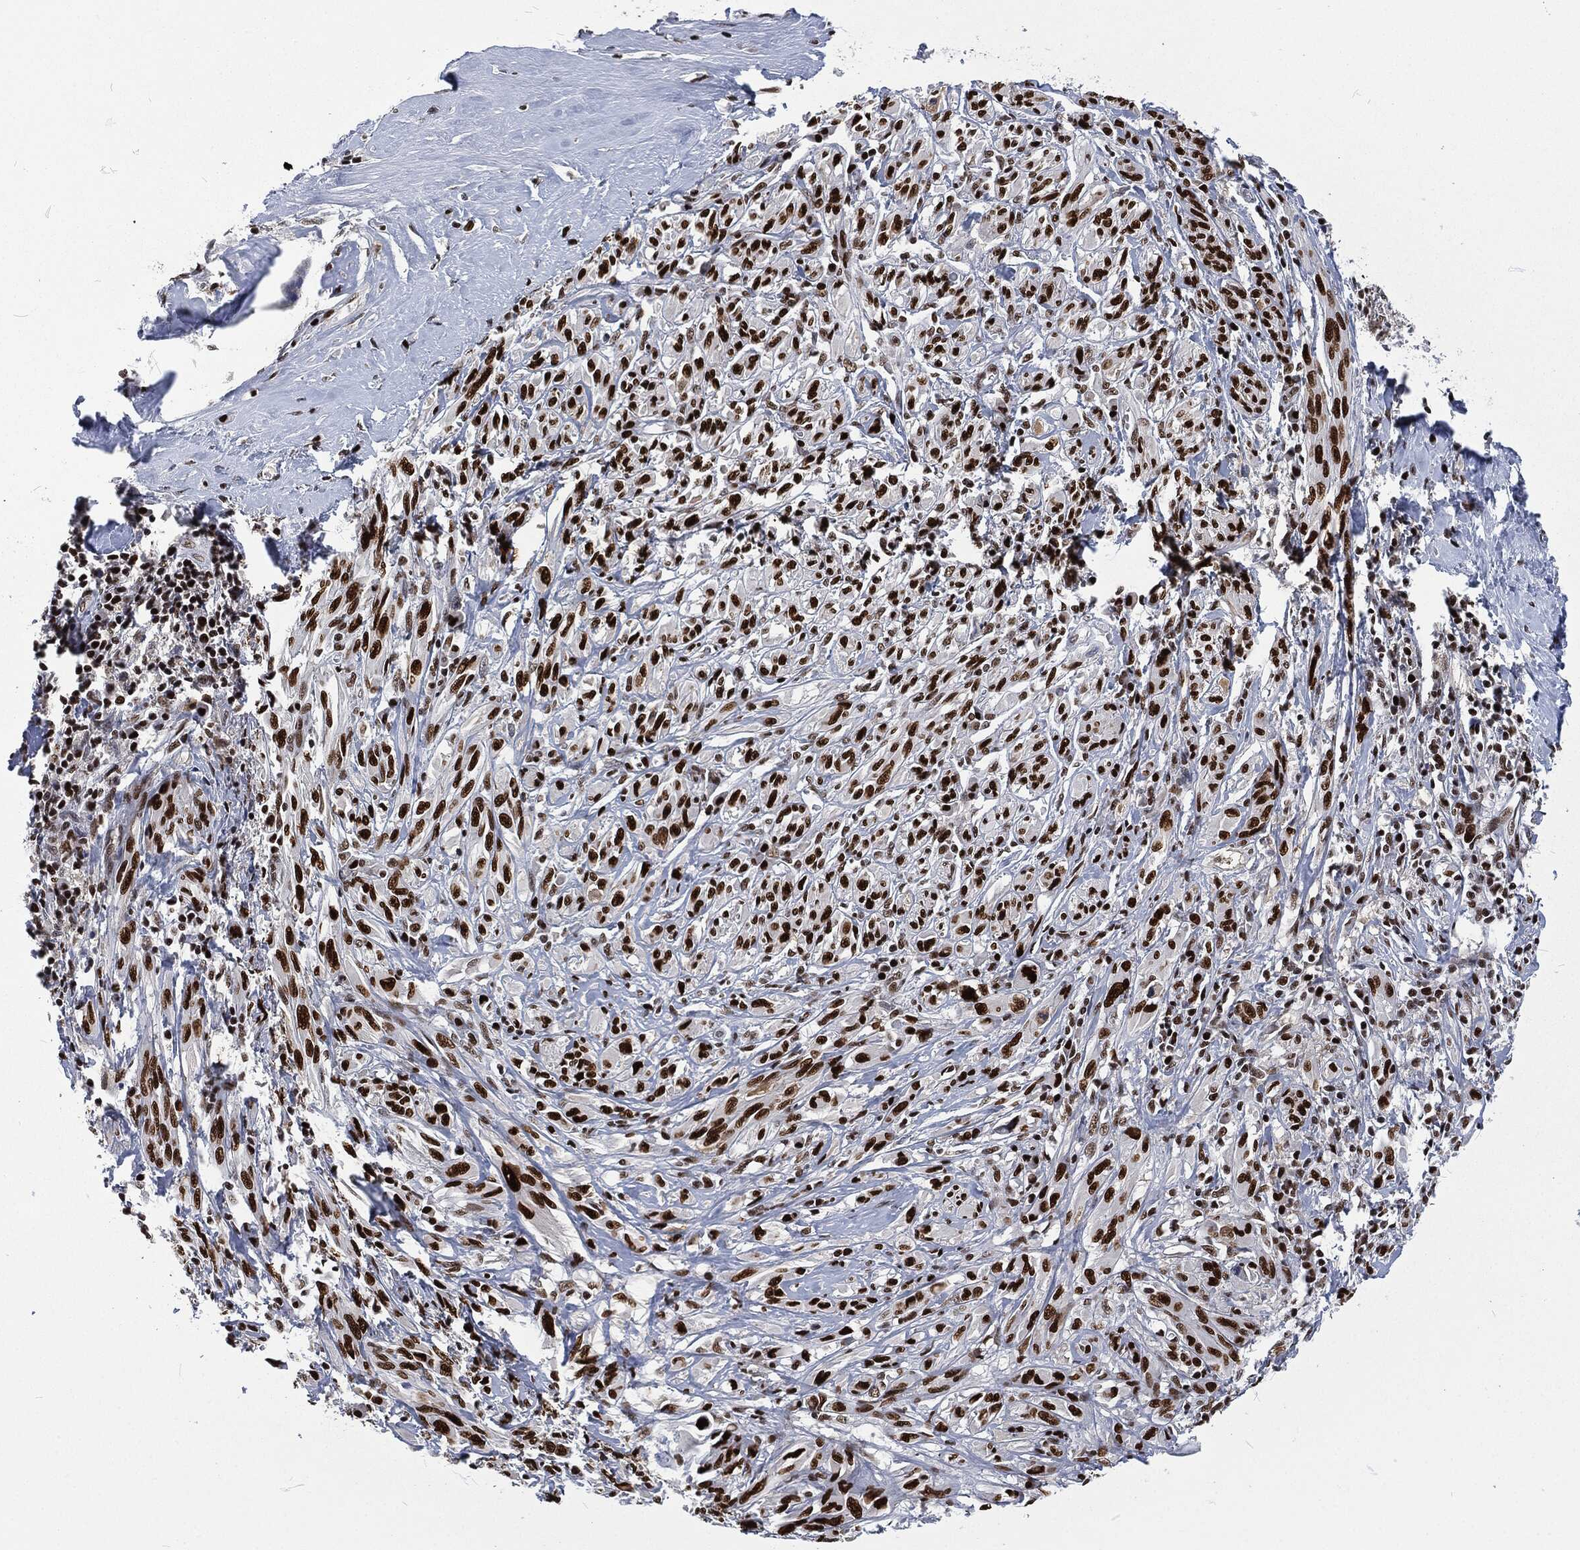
{"staining": {"intensity": "strong", "quantity": ">75%", "location": "nuclear"}, "tissue": "melanoma", "cell_type": "Tumor cells", "image_type": "cancer", "snomed": [{"axis": "morphology", "description": "Malignant melanoma, NOS"}, {"axis": "topography", "description": "Skin"}], "caption": "Malignant melanoma stained with IHC exhibits strong nuclear expression in about >75% of tumor cells. Using DAB (3,3'-diaminobenzidine) (brown) and hematoxylin (blue) stains, captured at high magnification using brightfield microscopy.", "gene": "DCPS", "patient": {"sex": "female", "age": 91}}